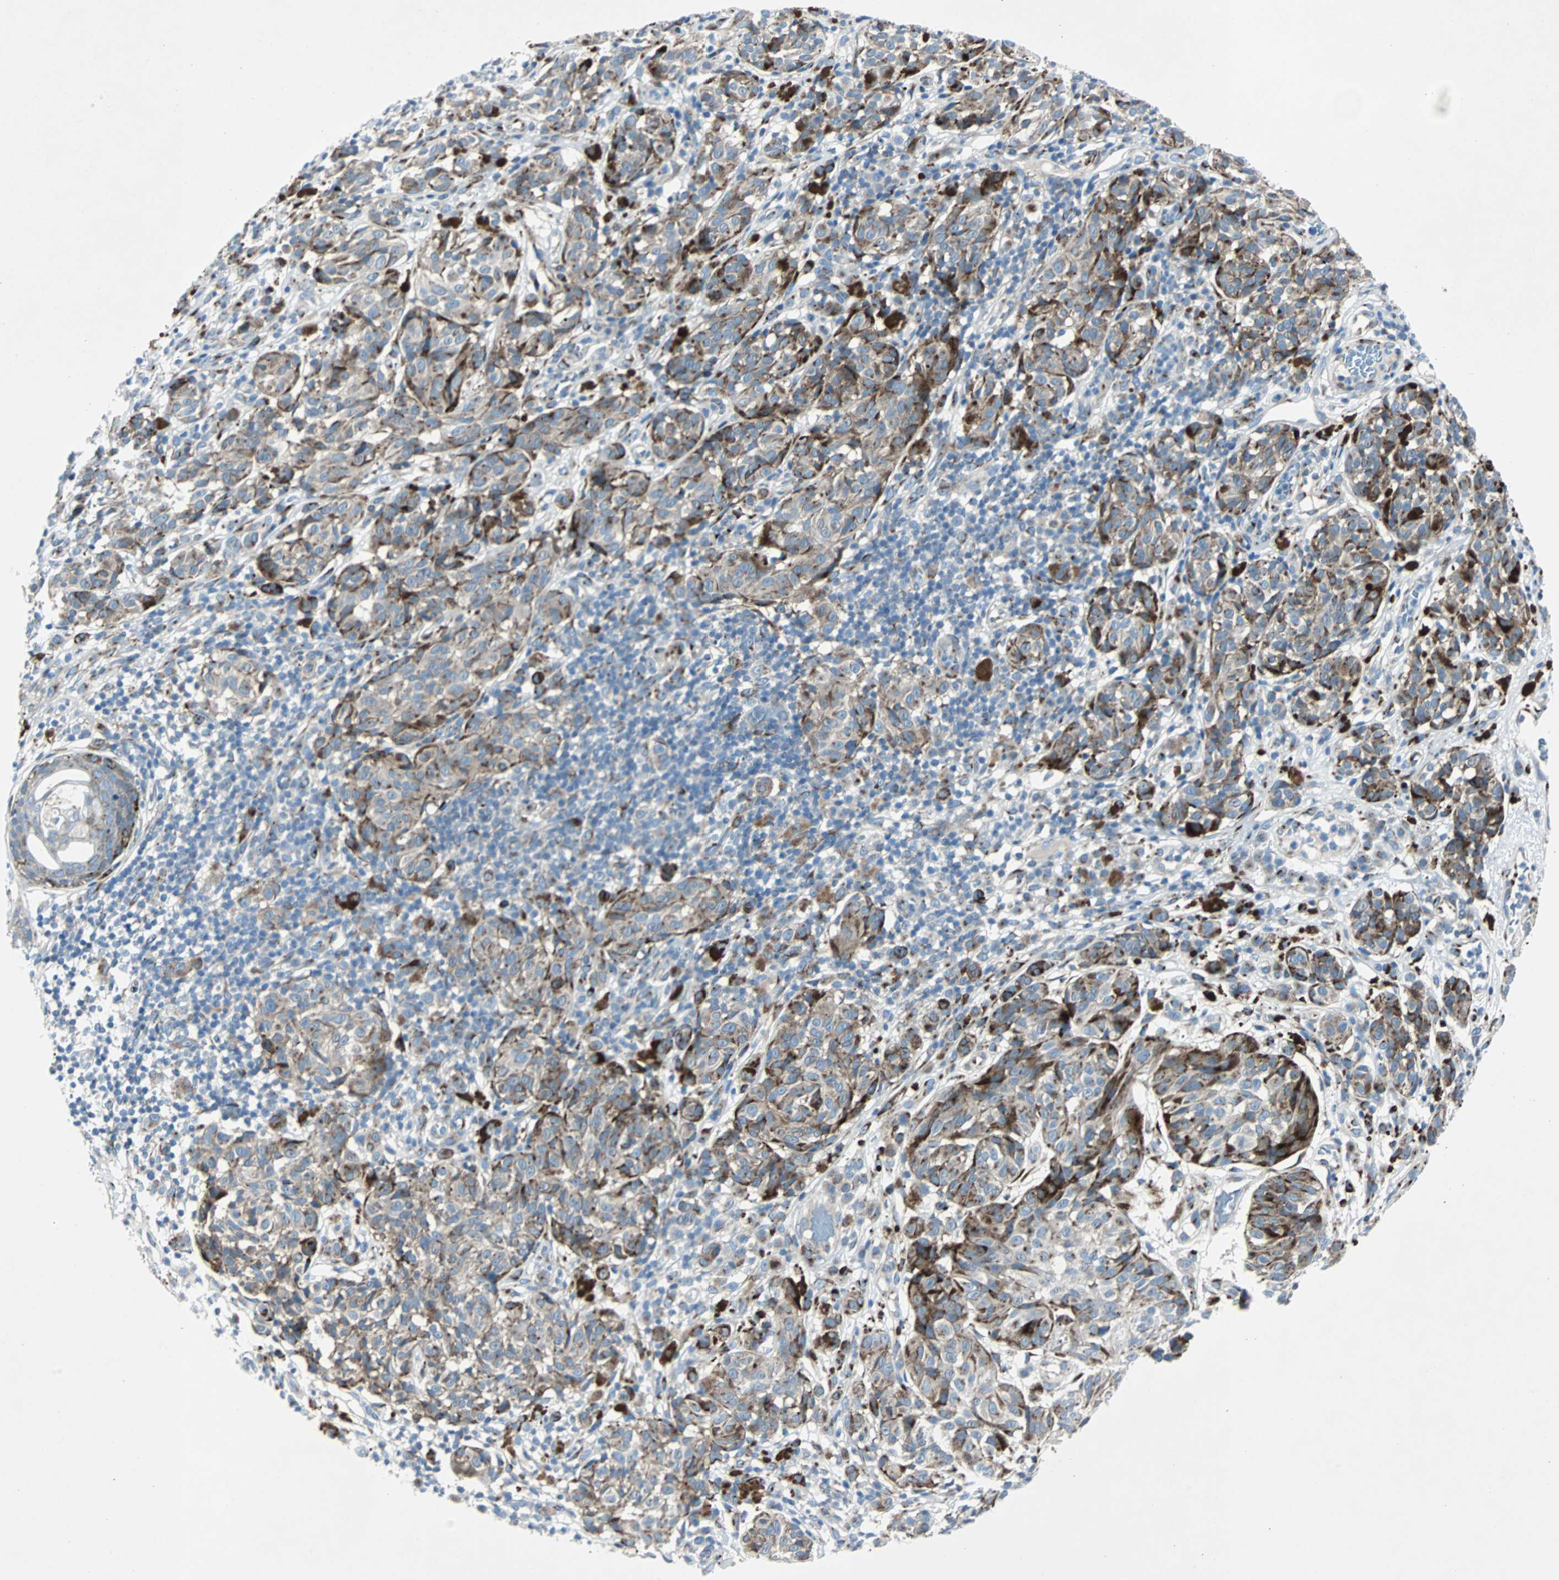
{"staining": {"intensity": "moderate", "quantity": ">75%", "location": "cytoplasmic/membranous"}, "tissue": "melanoma", "cell_type": "Tumor cells", "image_type": "cancer", "snomed": [{"axis": "morphology", "description": "Malignant melanoma, NOS"}, {"axis": "topography", "description": "Skin"}], "caption": "IHC image of neoplastic tissue: melanoma stained using immunohistochemistry (IHC) displays medium levels of moderate protein expression localized specifically in the cytoplasmic/membranous of tumor cells, appearing as a cytoplasmic/membranous brown color.", "gene": "BBC3", "patient": {"sex": "female", "age": 46}}